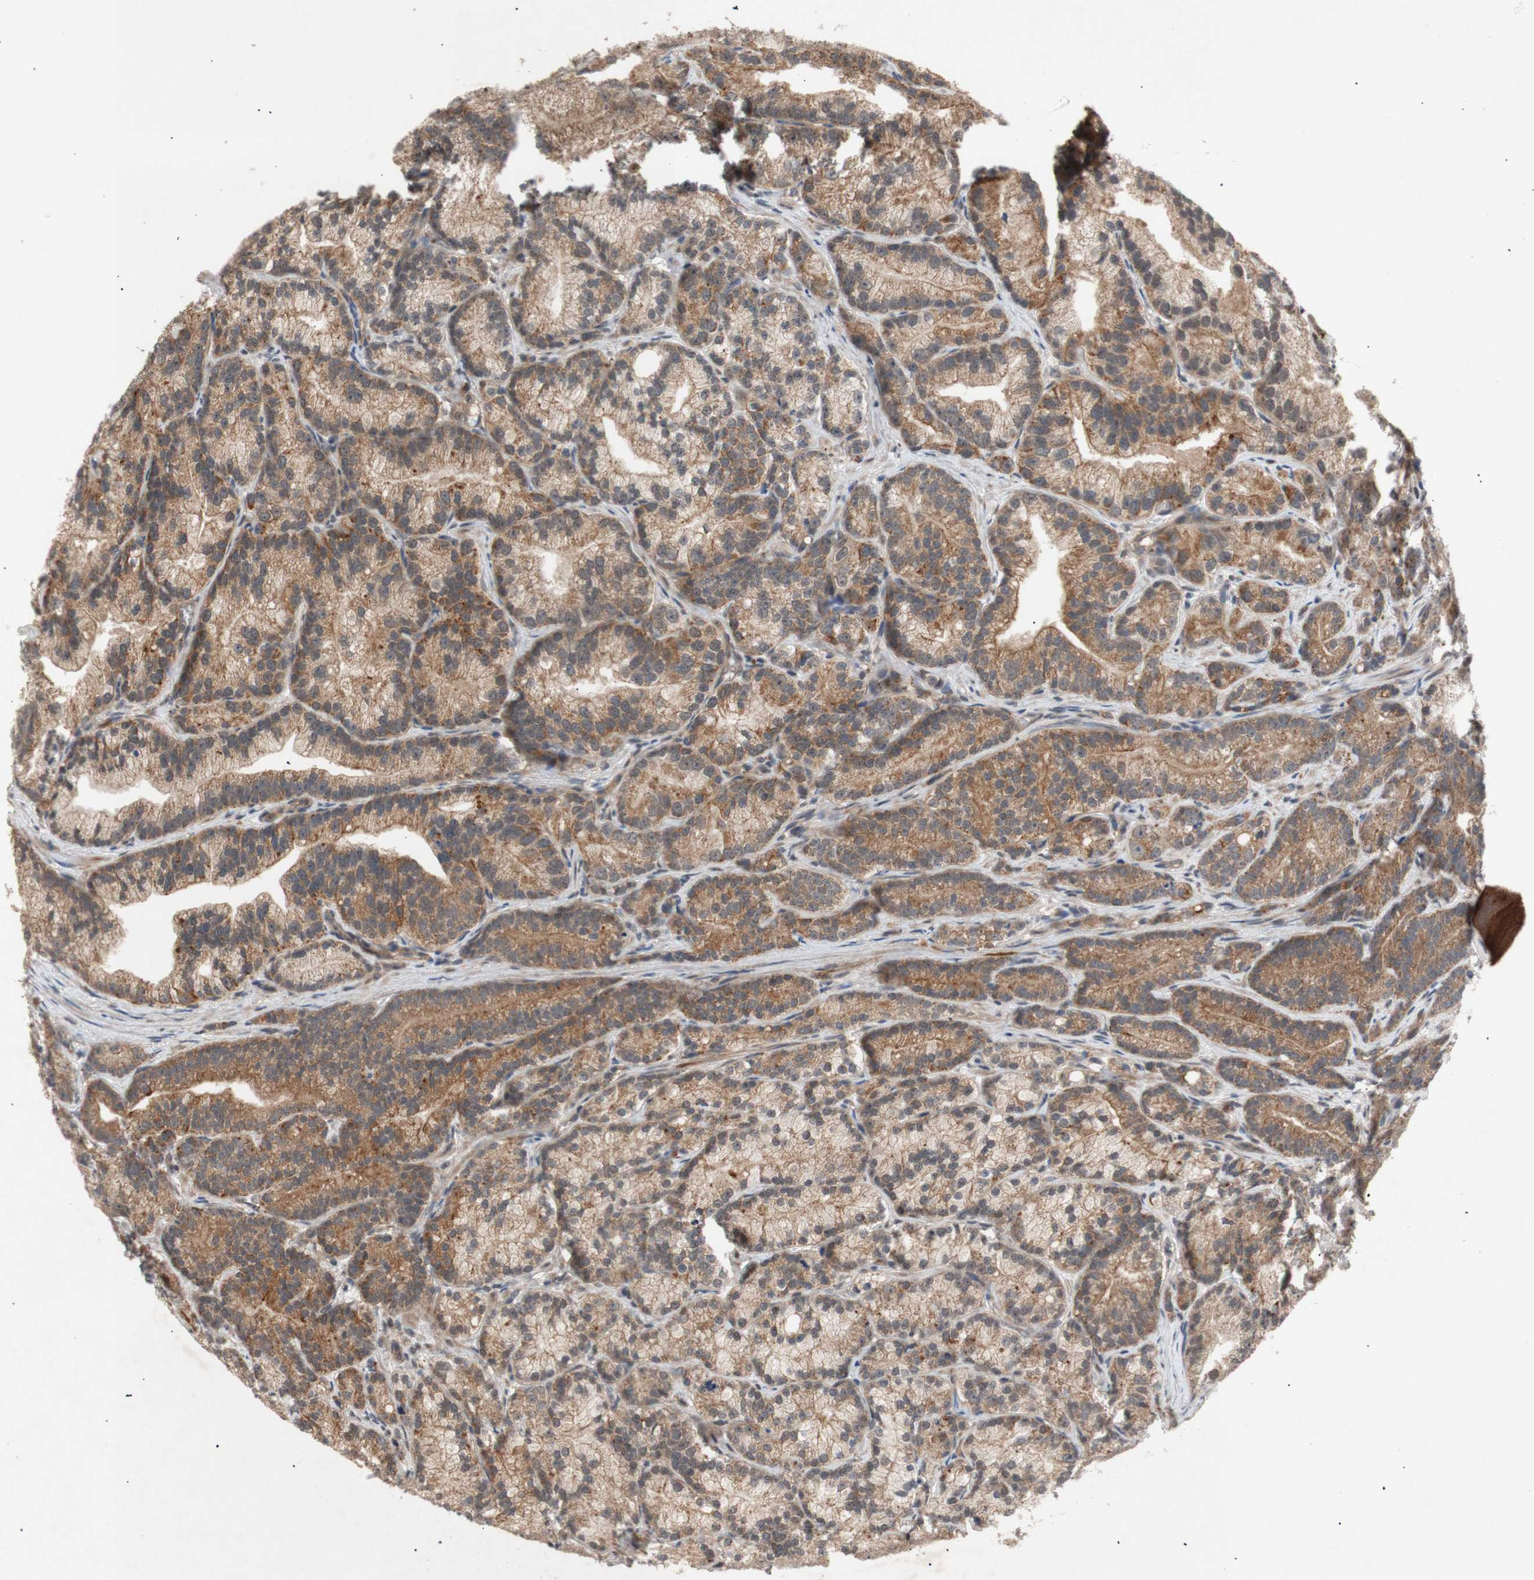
{"staining": {"intensity": "moderate", "quantity": ">75%", "location": "cytoplasmic/membranous"}, "tissue": "prostate cancer", "cell_type": "Tumor cells", "image_type": "cancer", "snomed": [{"axis": "morphology", "description": "Adenocarcinoma, Low grade"}, {"axis": "topography", "description": "Prostate"}], "caption": "Prostate adenocarcinoma (low-grade) stained with a brown dye reveals moderate cytoplasmic/membranous positive expression in about >75% of tumor cells.", "gene": "PKN1", "patient": {"sex": "male", "age": 89}}